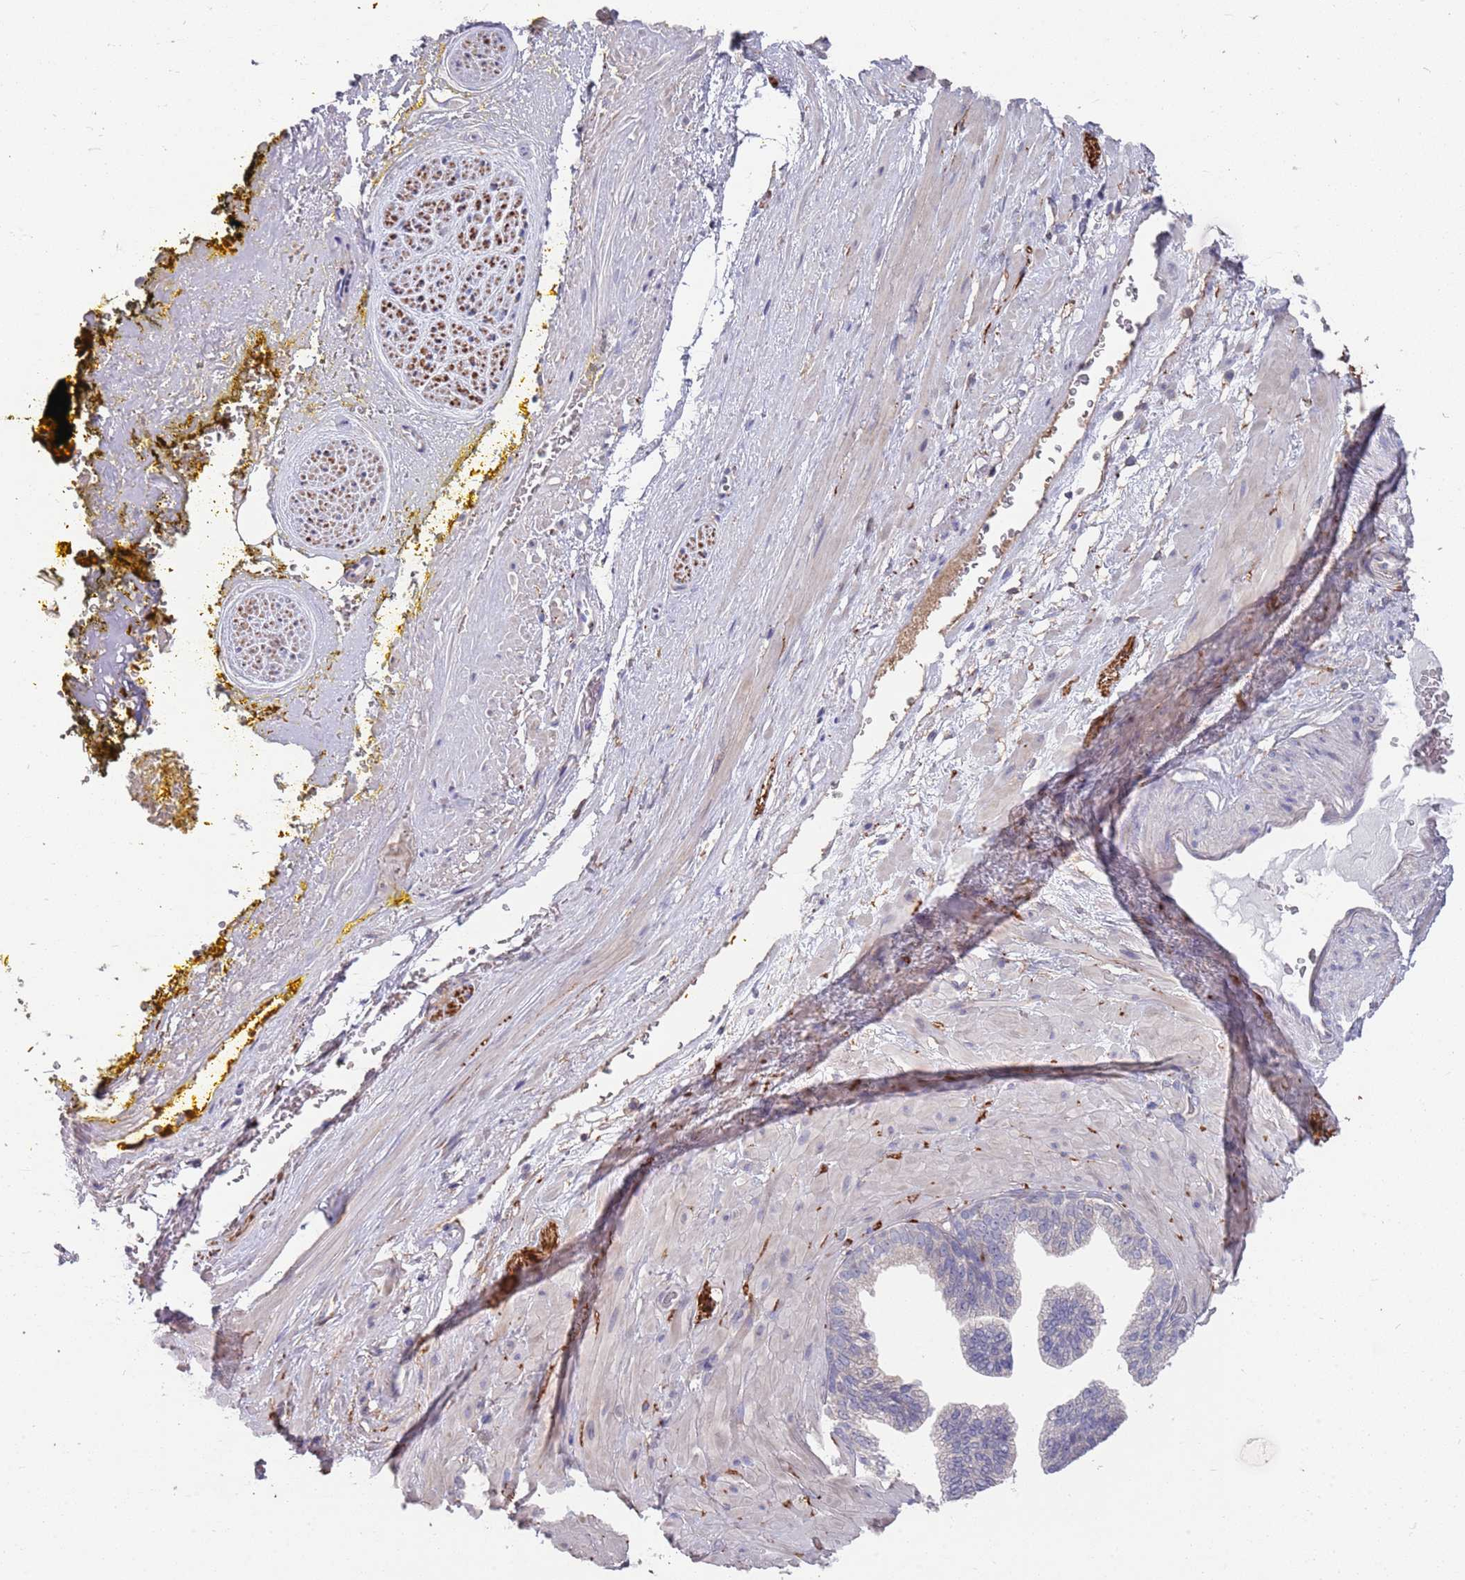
{"staining": {"intensity": "weak", "quantity": "25%-75%", "location": "cytoplasmic/membranous"}, "tissue": "adipose tissue", "cell_type": "Adipocytes", "image_type": "normal", "snomed": [{"axis": "morphology", "description": "Normal tissue, NOS"}, {"axis": "morphology", "description": "Adenocarcinoma, Low grade"}, {"axis": "topography", "description": "Prostate"}, {"axis": "topography", "description": "Peripheral nerve tissue"}], "caption": "Protein staining of unremarkable adipose tissue exhibits weak cytoplasmic/membranous staining in approximately 25%-75% of adipocytes.", "gene": "ANK2", "patient": {"sex": "male", "age": 63}}